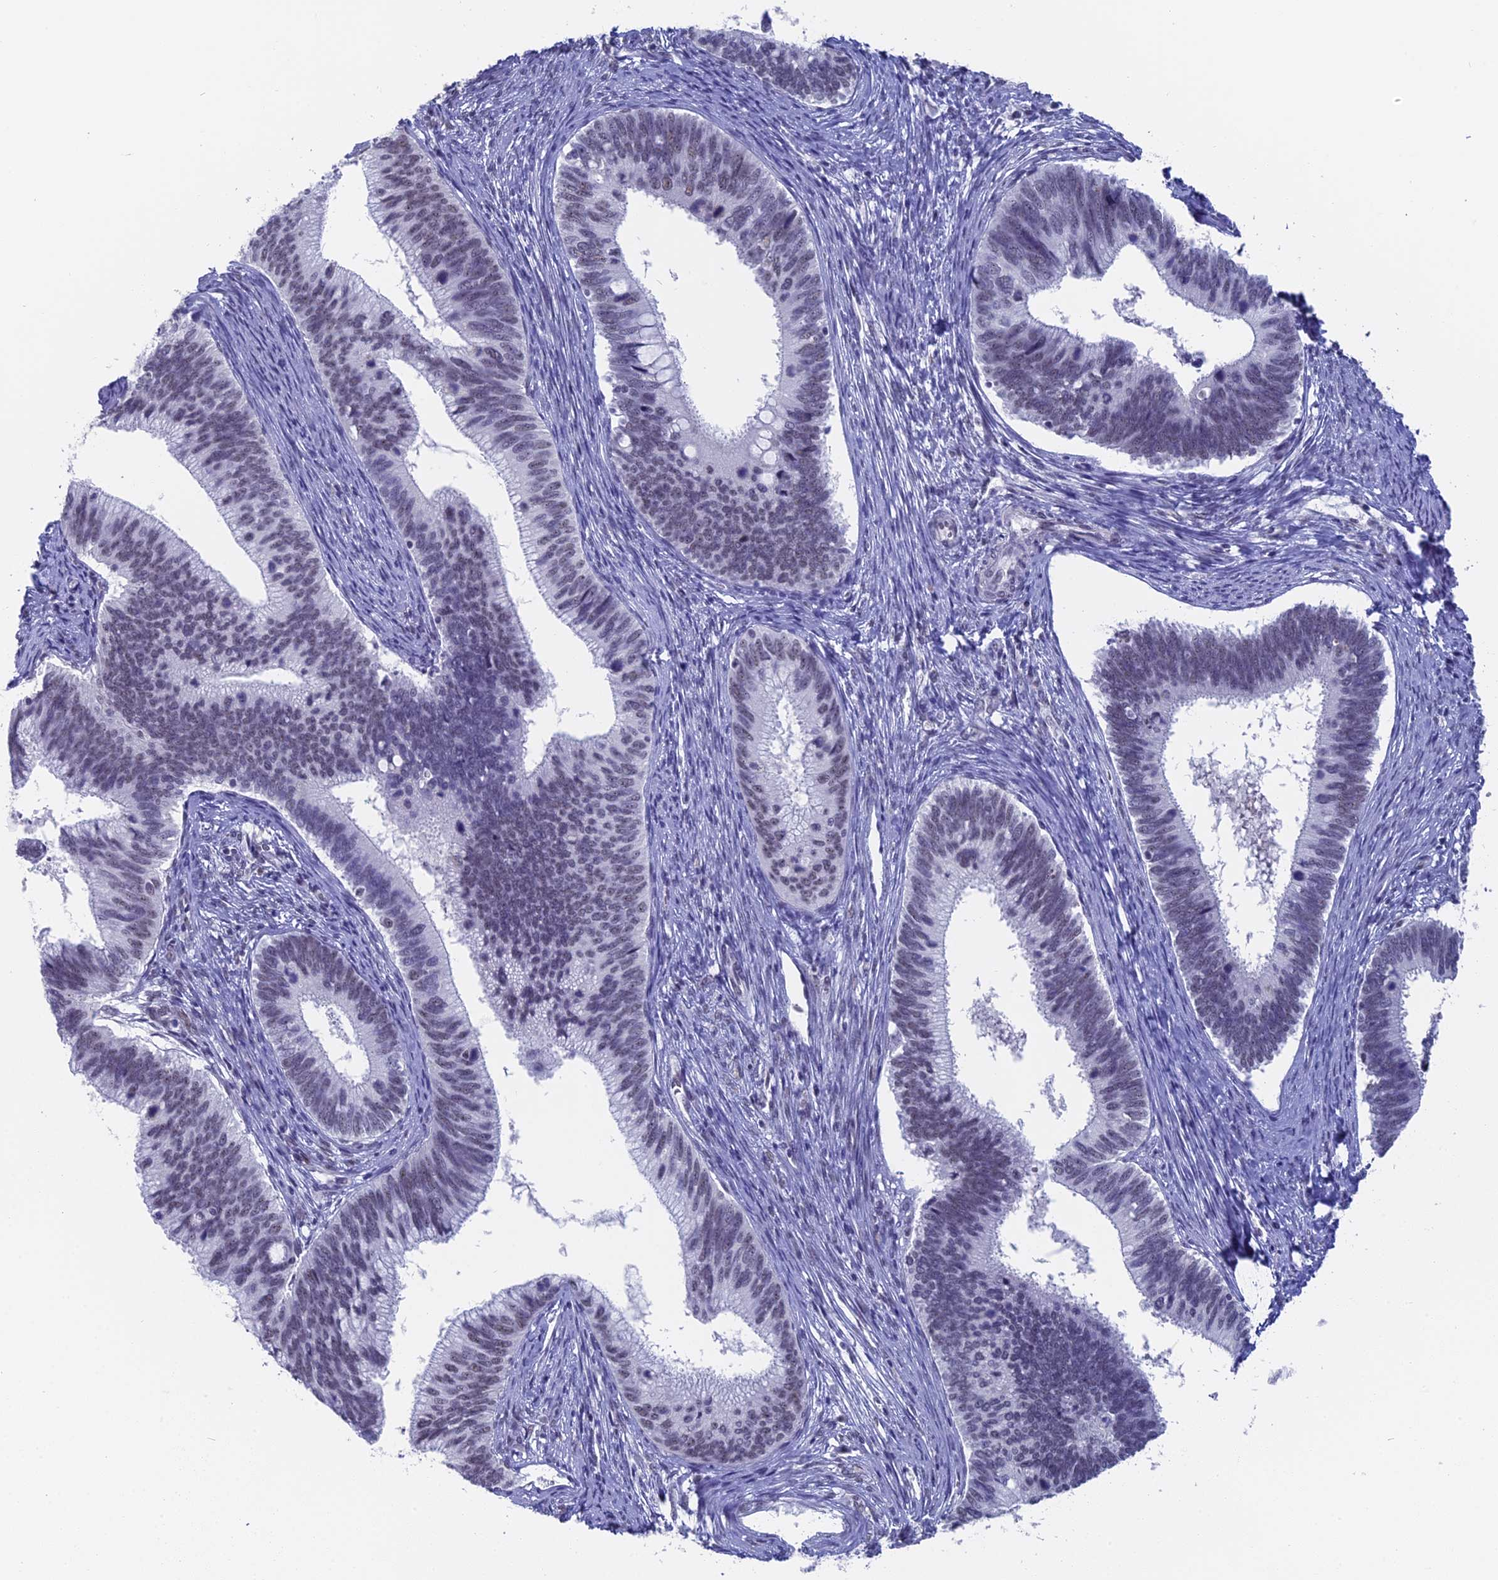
{"staining": {"intensity": "weak", "quantity": "<25%", "location": "nuclear"}, "tissue": "cervical cancer", "cell_type": "Tumor cells", "image_type": "cancer", "snomed": [{"axis": "morphology", "description": "Adenocarcinoma, NOS"}, {"axis": "topography", "description": "Cervix"}], "caption": "Human cervical cancer (adenocarcinoma) stained for a protein using IHC exhibits no staining in tumor cells.", "gene": "CD2BP2", "patient": {"sex": "female", "age": 42}}